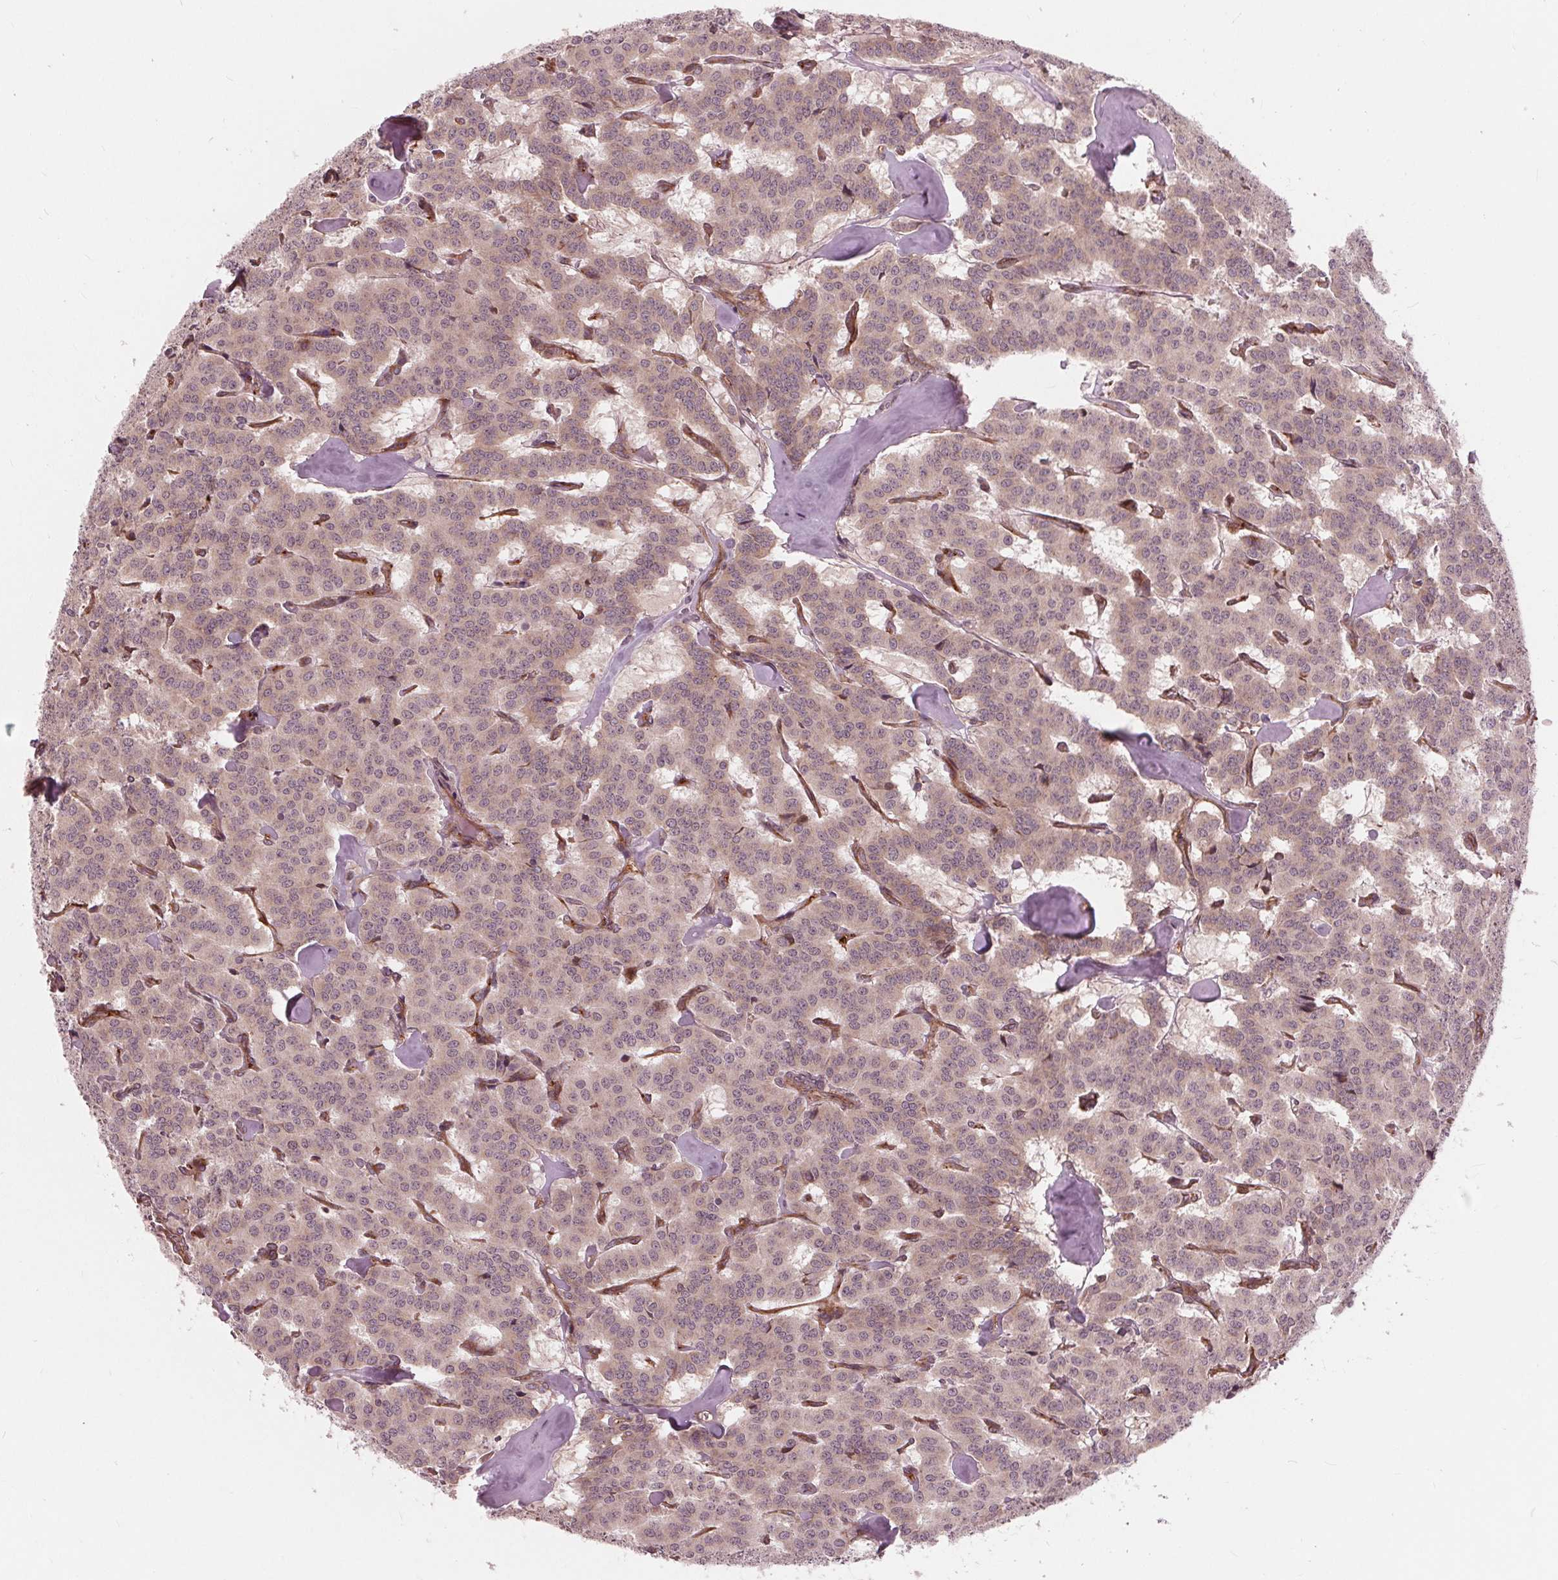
{"staining": {"intensity": "negative", "quantity": "none", "location": "none"}, "tissue": "carcinoid", "cell_type": "Tumor cells", "image_type": "cancer", "snomed": [{"axis": "morphology", "description": "Carcinoid, malignant, NOS"}, {"axis": "topography", "description": "Lung"}], "caption": "An image of carcinoid stained for a protein shows no brown staining in tumor cells.", "gene": "TXNIP", "patient": {"sex": "female", "age": 46}}